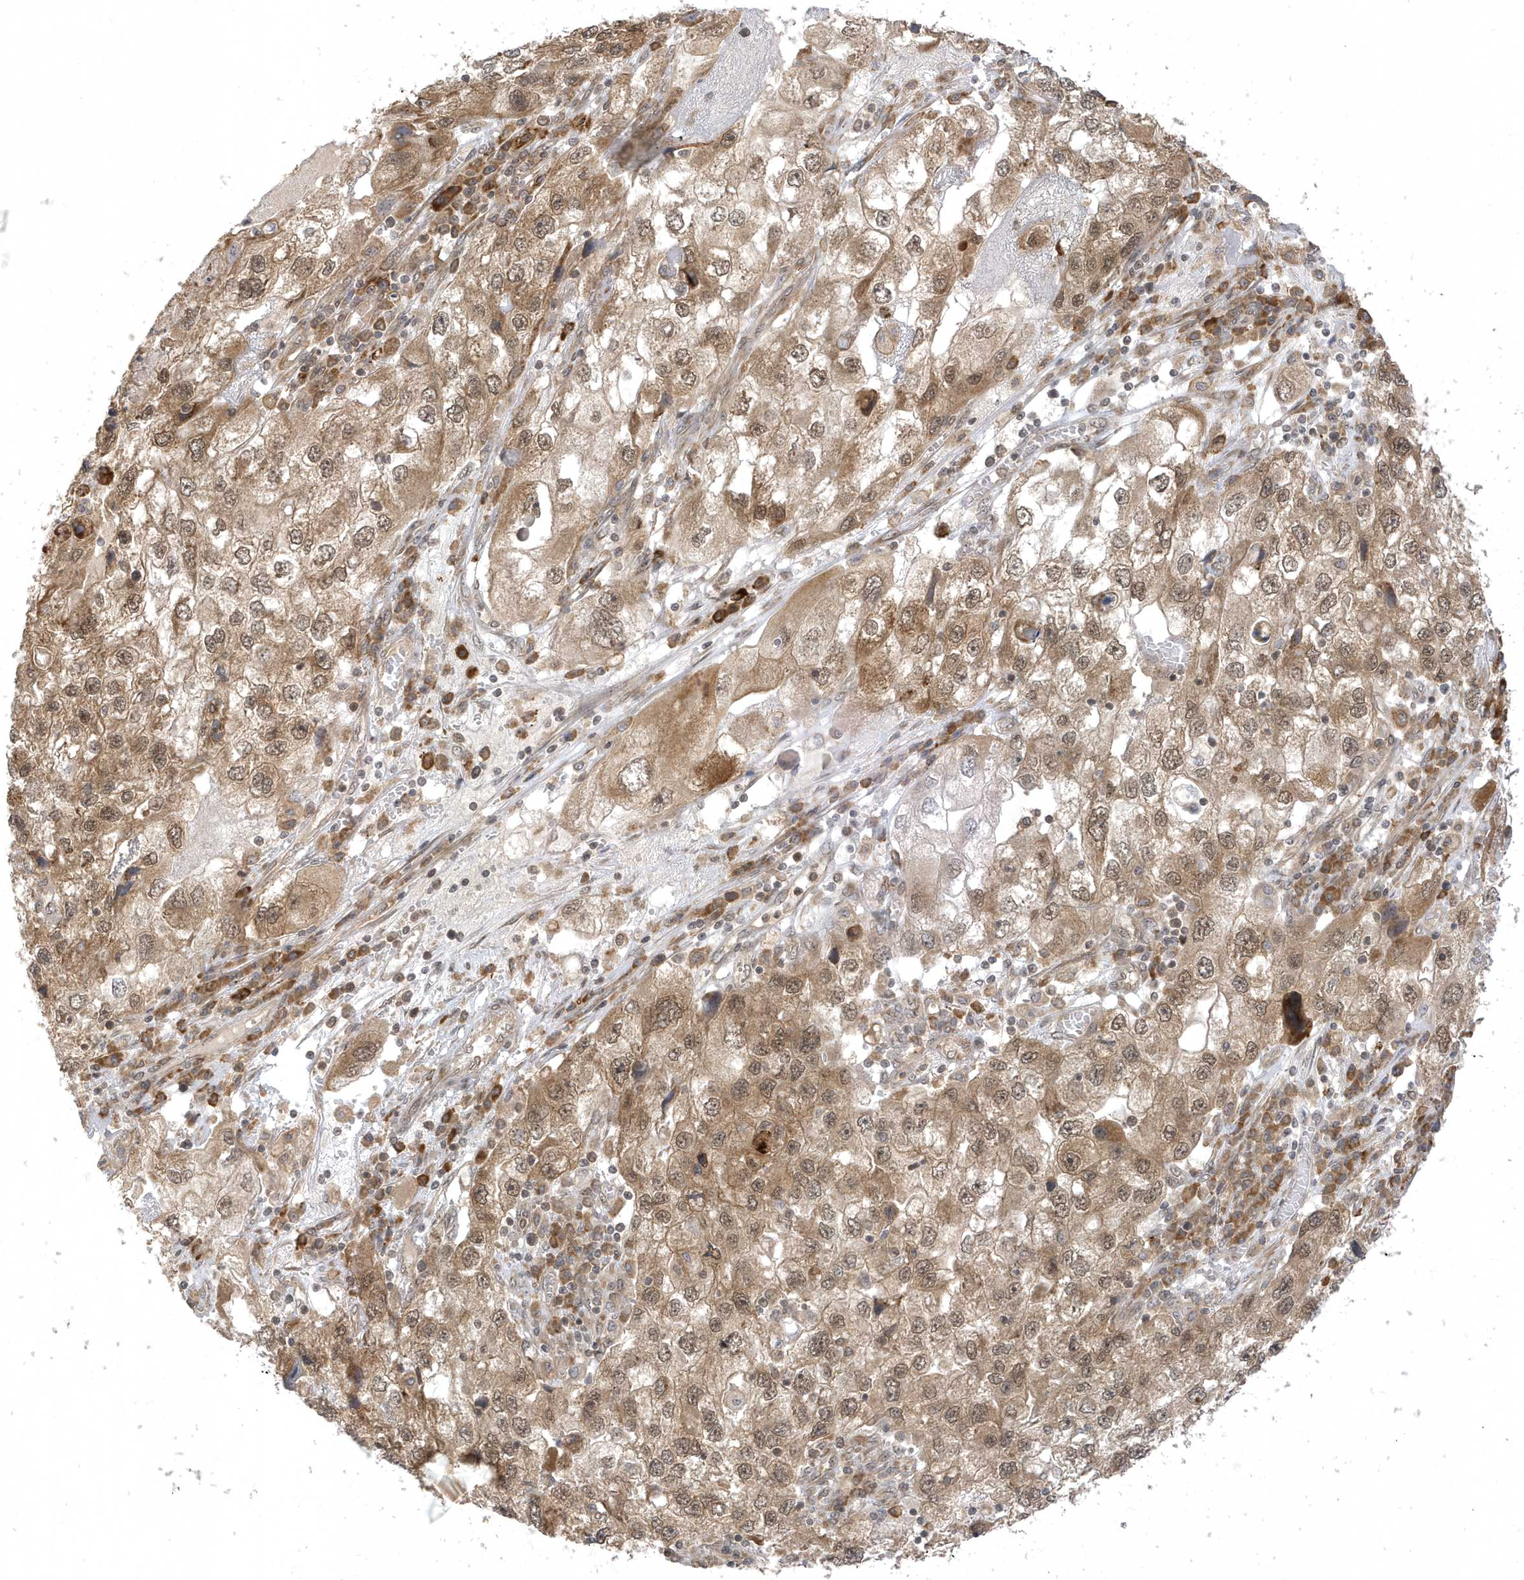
{"staining": {"intensity": "moderate", "quantity": ">75%", "location": "cytoplasmic/membranous,nuclear"}, "tissue": "endometrial cancer", "cell_type": "Tumor cells", "image_type": "cancer", "snomed": [{"axis": "morphology", "description": "Adenocarcinoma, NOS"}, {"axis": "topography", "description": "Endometrium"}], "caption": "Endometrial adenocarcinoma stained with DAB (3,3'-diaminobenzidine) immunohistochemistry (IHC) exhibits medium levels of moderate cytoplasmic/membranous and nuclear staining in about >75% of tumor cells.", "gene": "METTL21A", "patient": {"sex": "female", "age": 49}}